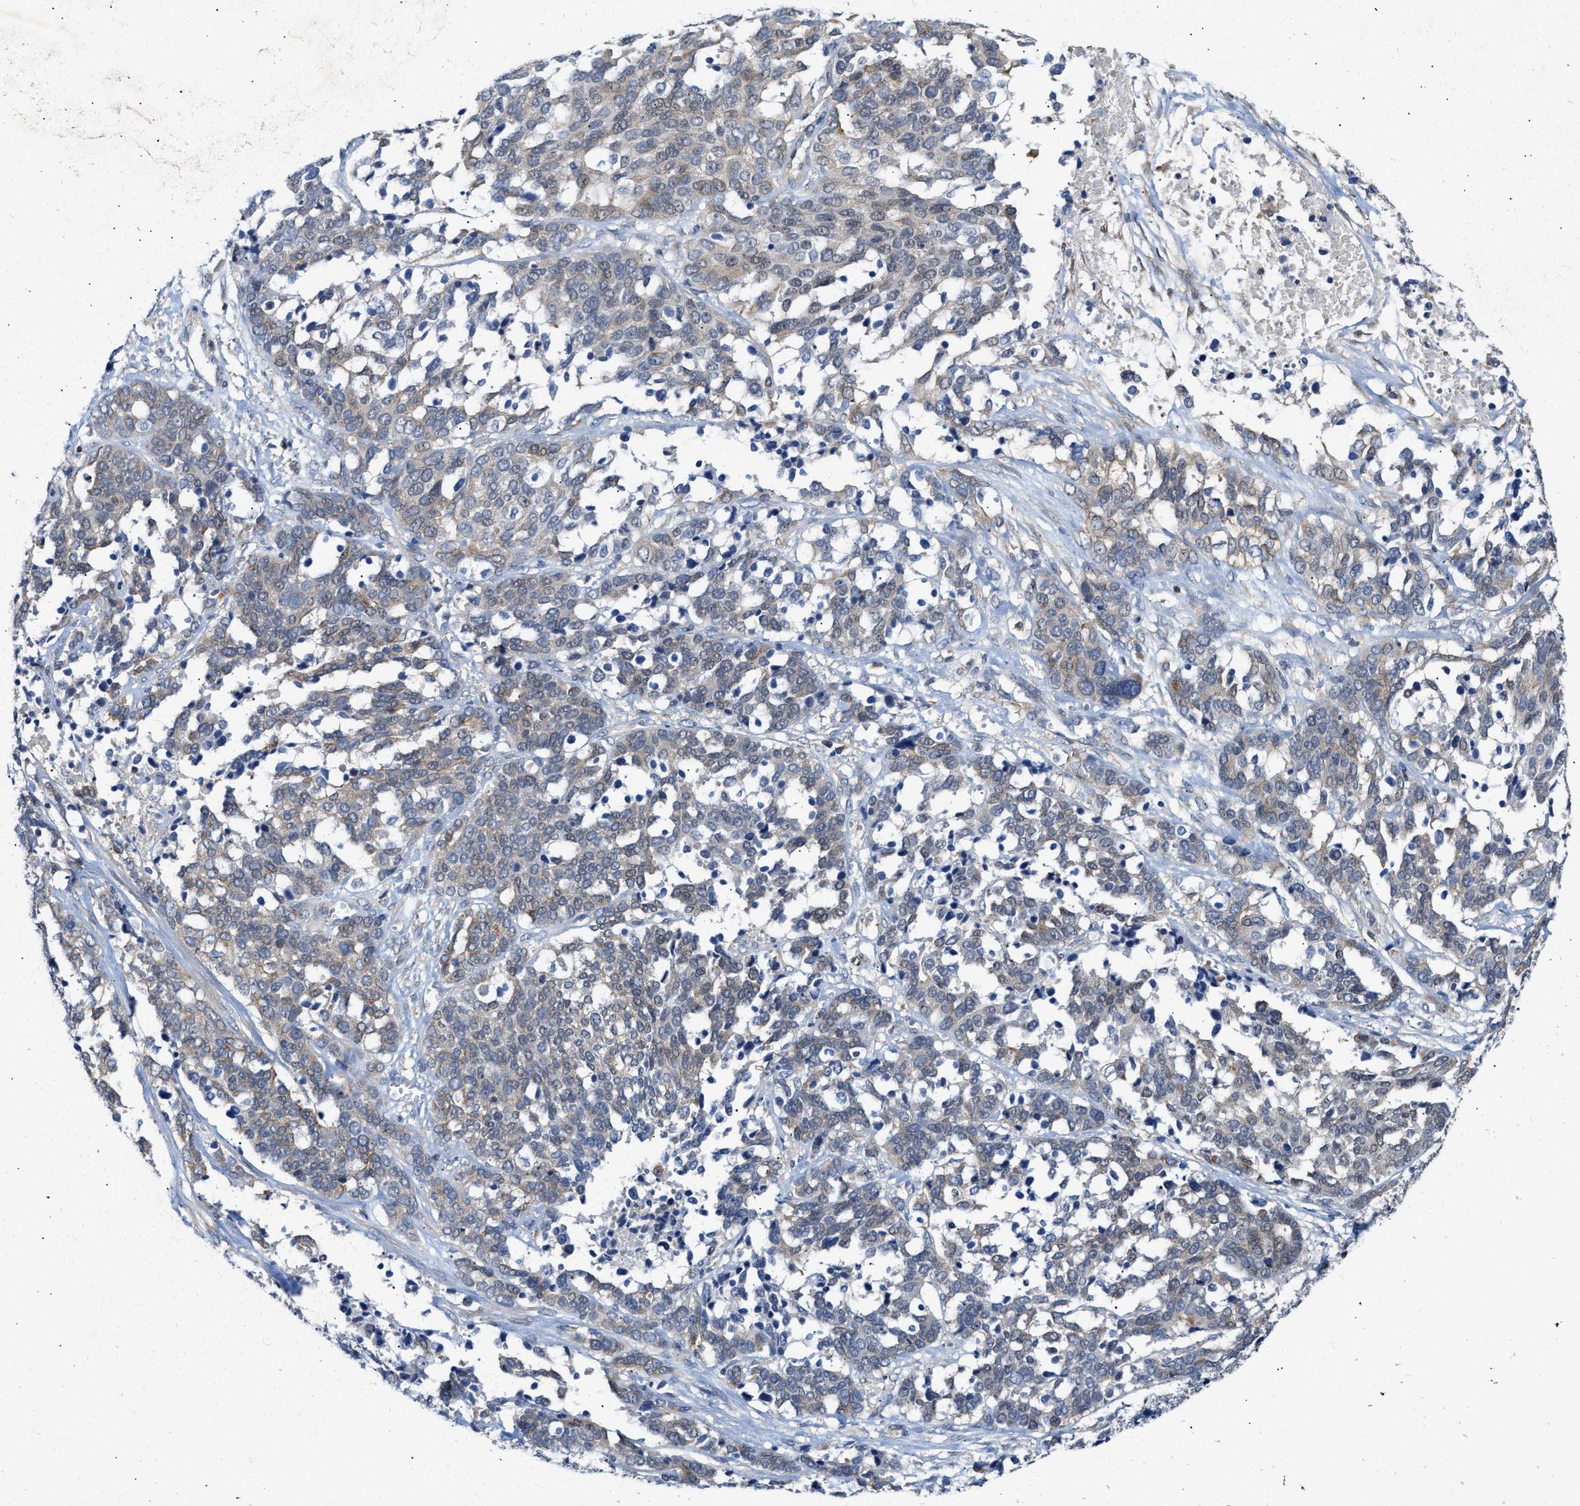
{"staining": {"intensity": "weak", "quantity": "25%-75%", "location": "cytoplasmic/membranous"}, "tissue": "ovarian cancer", "cell_type": "Tumor cells", "image_type": "cancer", "snomed": [{"axis": "morphology", "description": "Cystadenocarcinoma, serous, NOS"}, {"axis": "topography", "description": "Ovary"}], "caption": "Immunohistochemical staining of ovarian cancer (serous cystadenocarcinoma) displays weak cytoplasmic/membranous protein positivity in about 25%-75% of tumor cells. The staining is performed using DAB (3,3'-diaminobenzidine) brown chromogen to label protein expression. The nuclei are counter-stained blue using hematoxylin.", "gene": "BBLN", "patient": {"sex": "female", "age": 44}}